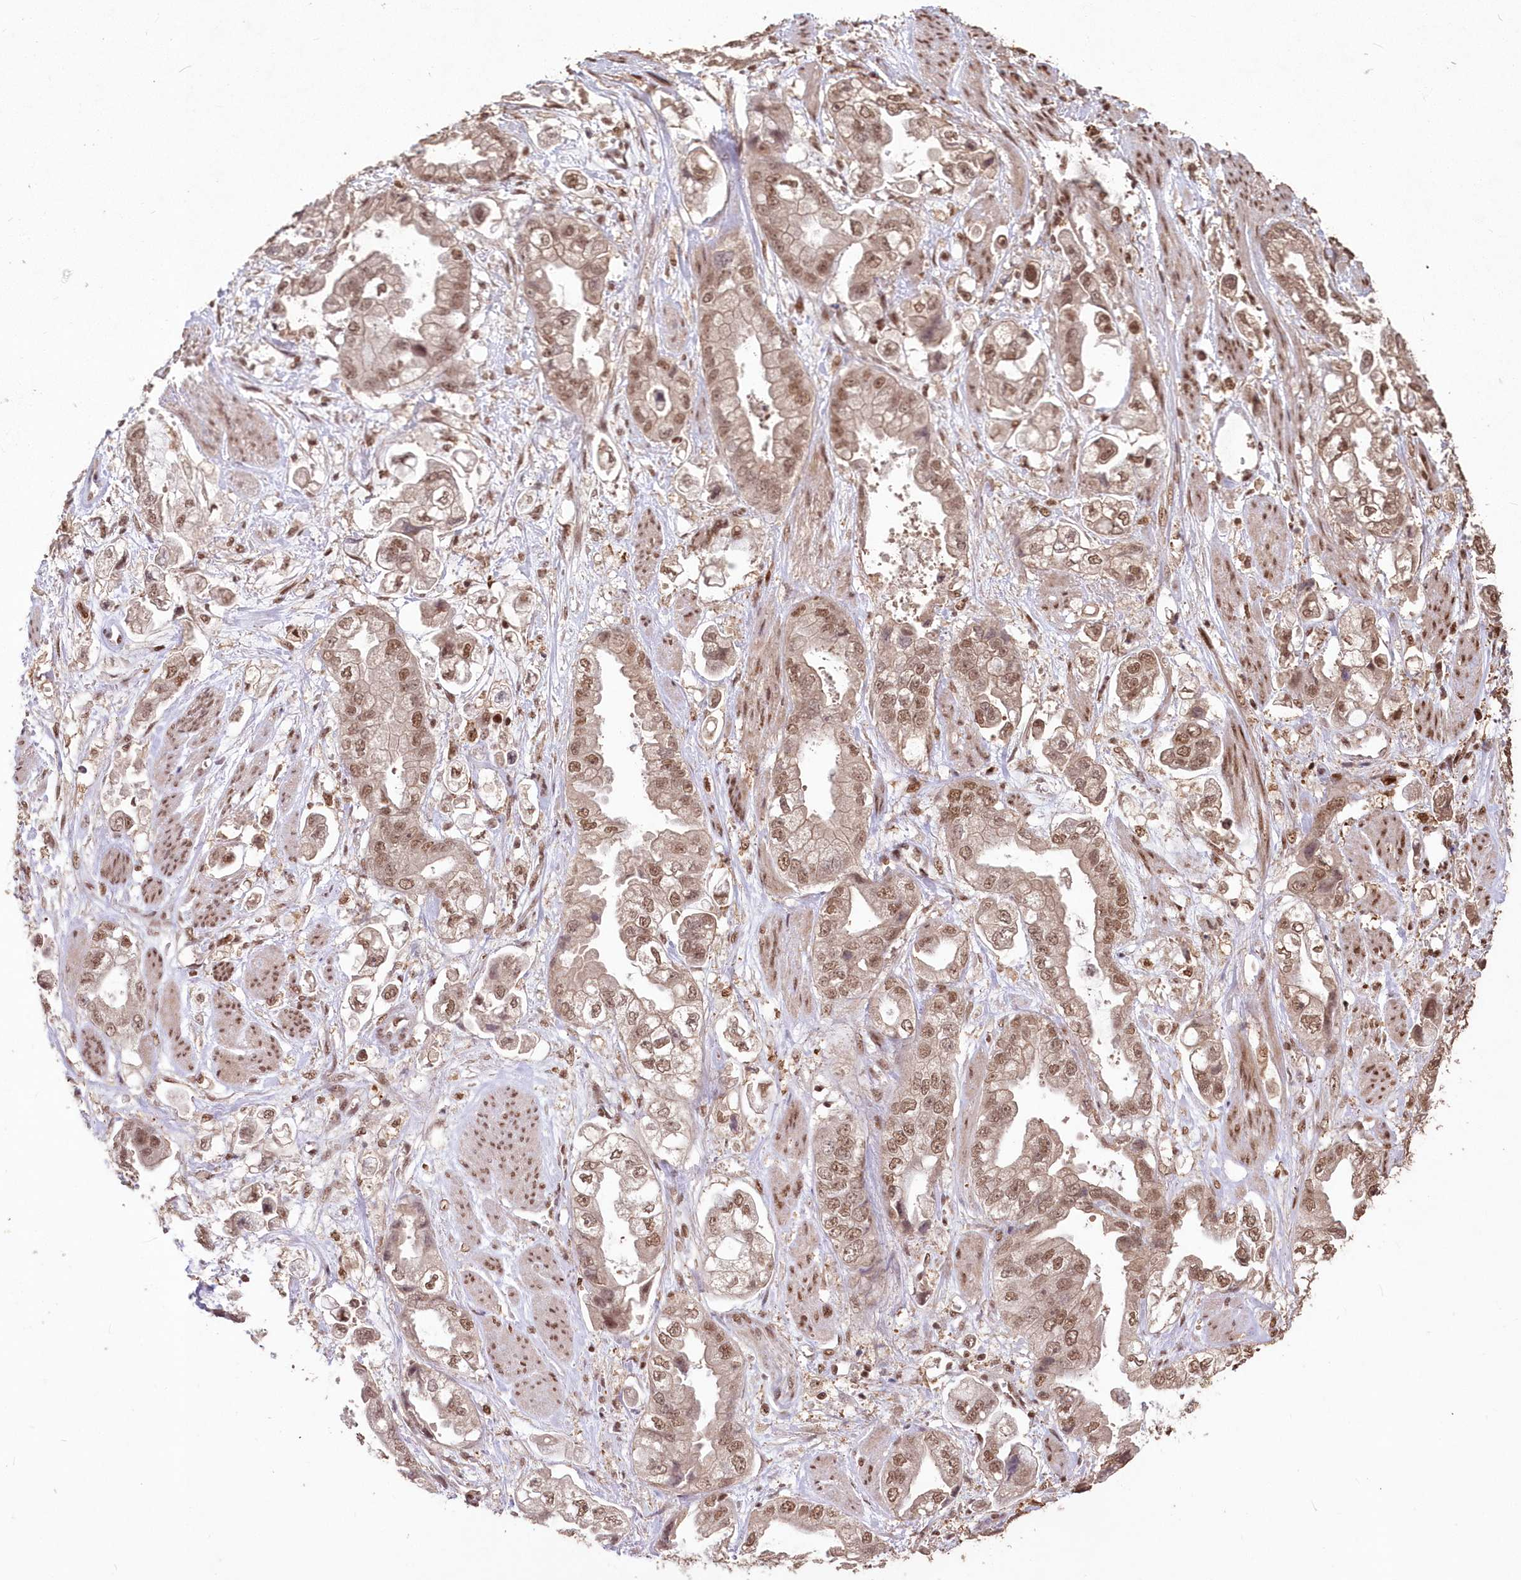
{"staining": {"intensity": "moderate", "quantity": ">75%", "location": "nuclear"}, "tissue": "stomach cancer", "cell_type": "Tumor cells", "image_type": "cancer", "snomed": [{"axis": "morphology", "description": "Adenocarcinoma, NOS"}, {"axis": "topography", "description": "Stomach"}], "caption": "A brown stain highlights moderate nuclear expression of a protein in human adenocarcinoma (stomach) tumor cells. Nuclei are stained in blue.", "gene": "PDS5A", "patient": {"sex": "male", "age": 62}}